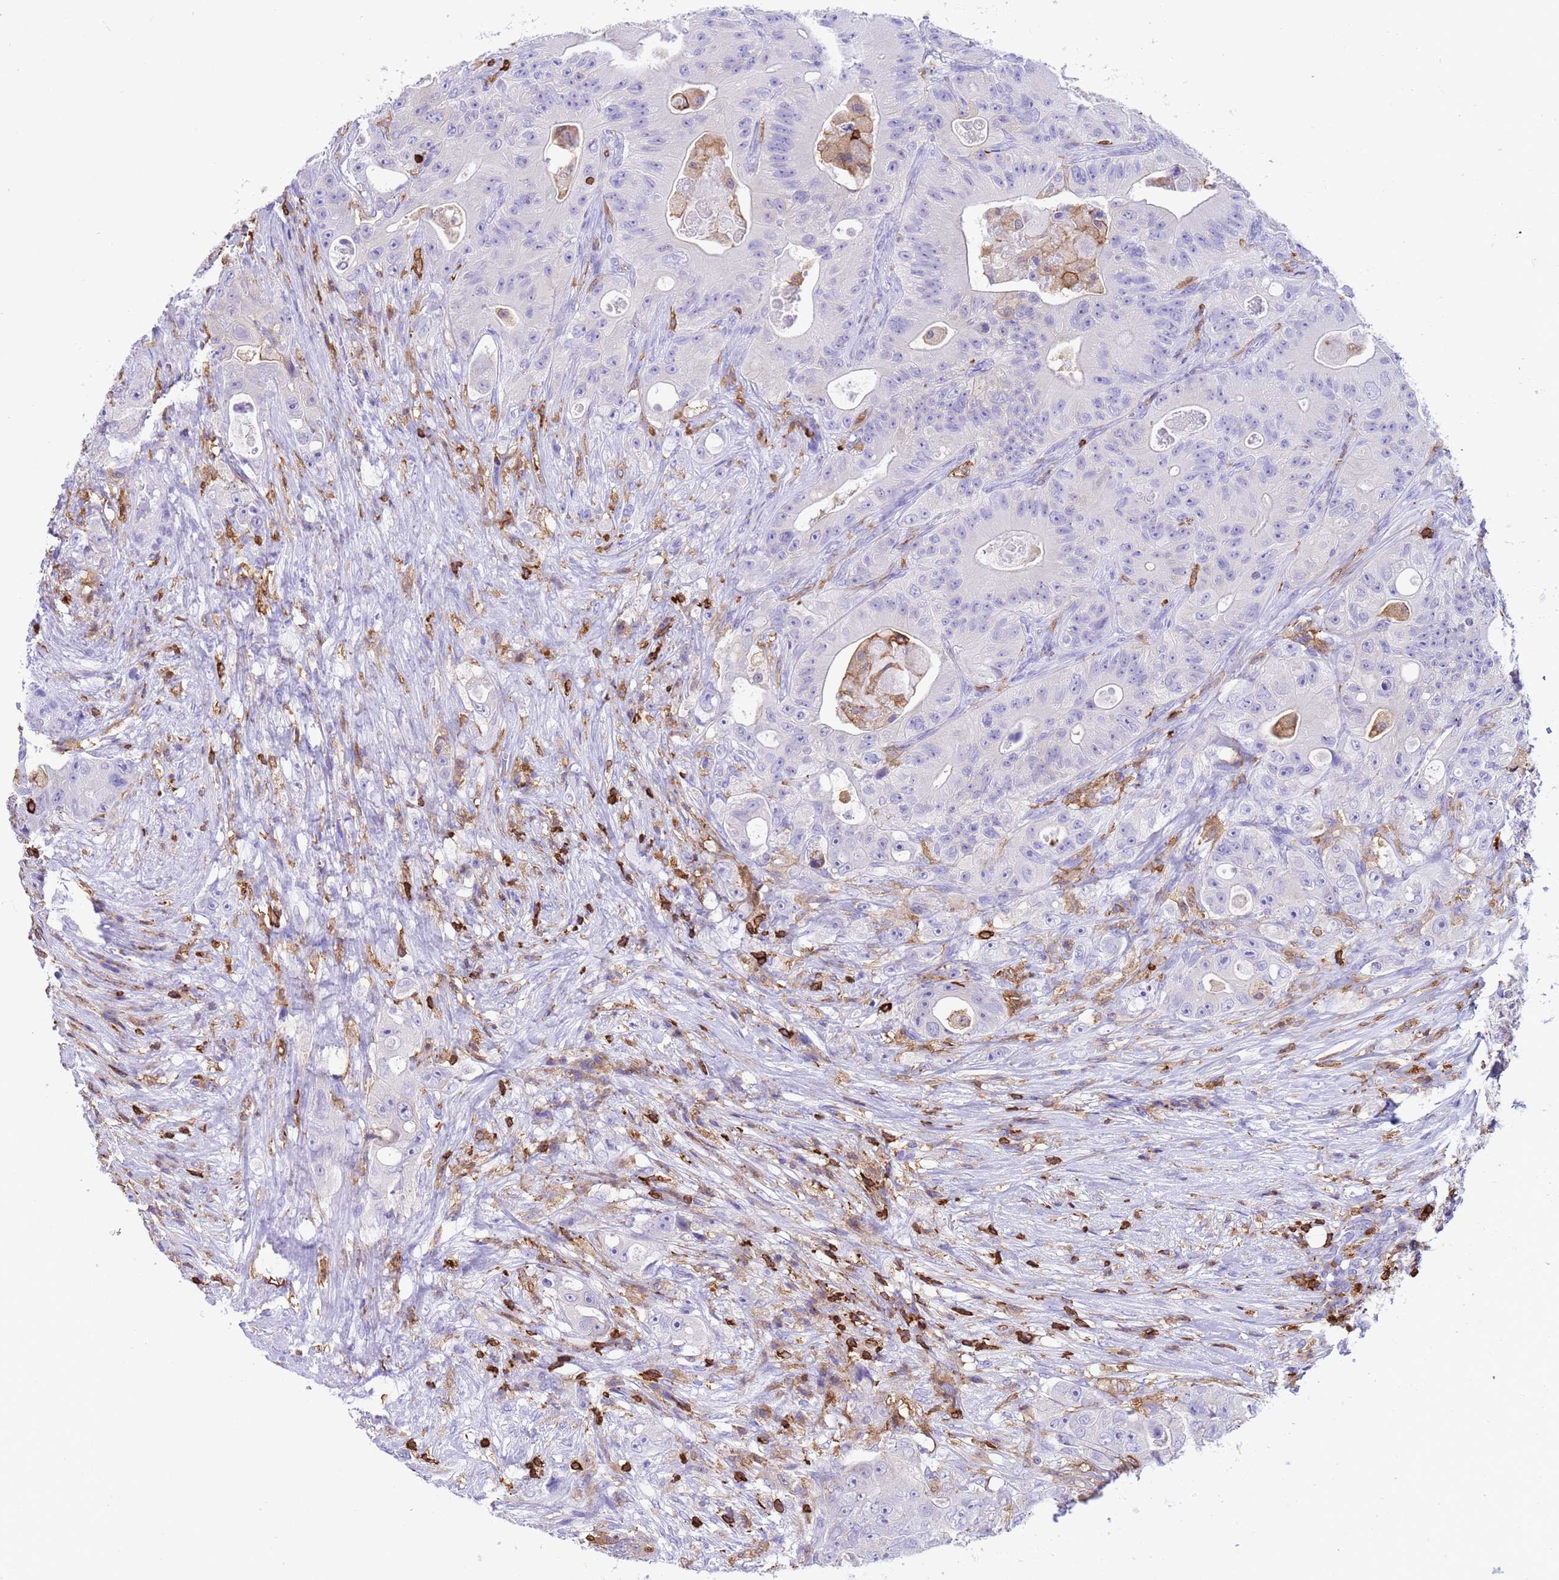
{"staining": {"intensity": "negative", "quantity": "none", "location": "none"}, "tissue": "colorectal cancer", "cell_type": "Tumor cells", "image_type": "cancer", "snomed": [{"axis": "morphology", "description": "Adenocarcinoma, NOS"}, {"axis": "topography", "description": "Colon"}], "caption": "Tumor cells show no significant expression in colorectal adenocarcinoma.", "gene": "IRF5", "patient": {"sex": "female", "age": 46}}